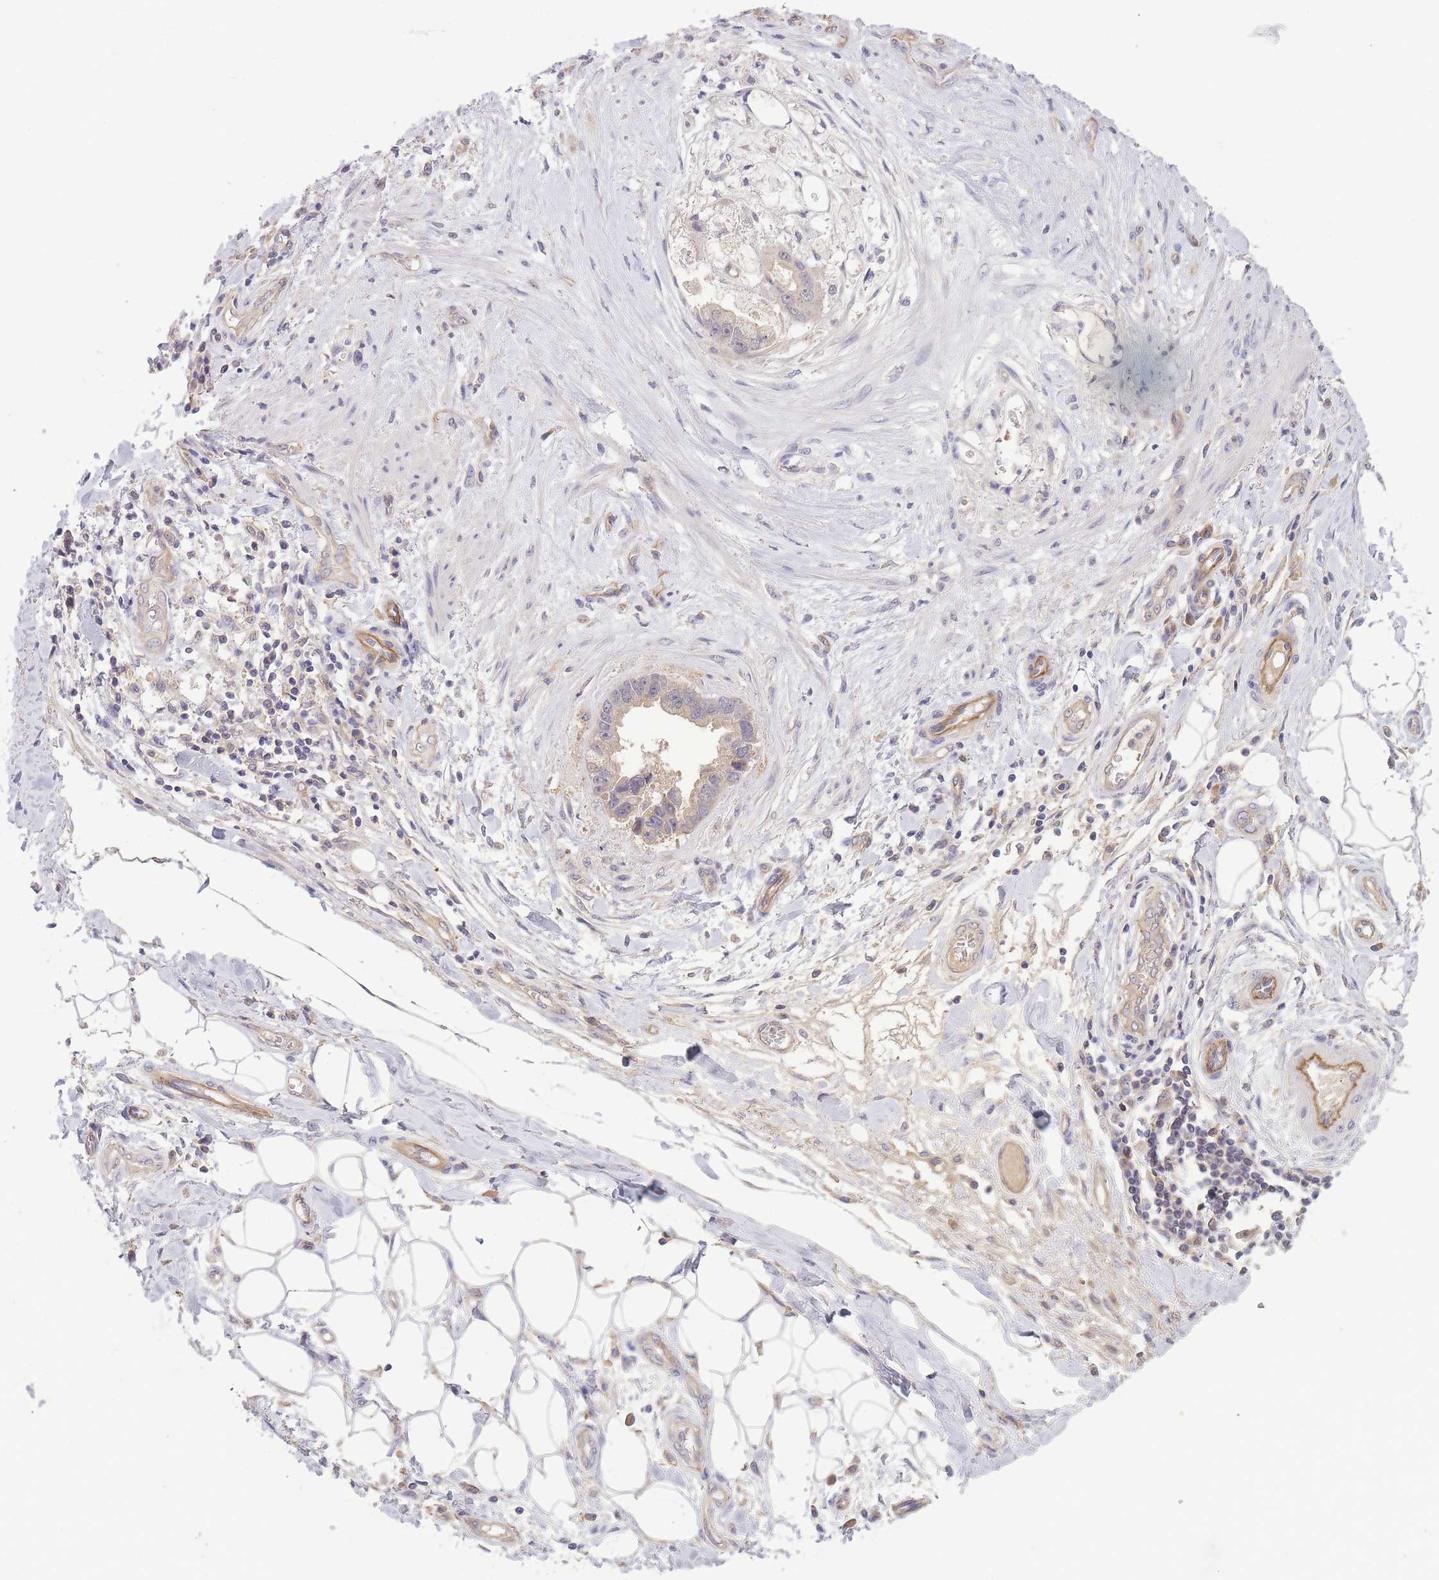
{"staining": {"intensity": "weak", "quantity": "<25%", "location": "cytoplasmic/membranous"}, "tissue": "stomach cancer", "cell_type": "Tumor cells", "image_type": "cancer", "snomed": [{"axis": "morphology", "description": "Adenocarcinoma, NOS"}, {"axis": "topography", "description": "Stomach"}], "caption": "This is a photomicrograph of immunohistochemistry staining of stomach cancer (adenocarcinoma), which shows no expression in tumor cells. (DAB (3,3'-diaminobenzidine) immunohistochemistry (IHC) visualized using brightfield microscopy, high magnification).", "gene": "NDUFAF5", "patient": {"sex": "male", "age": 62}}